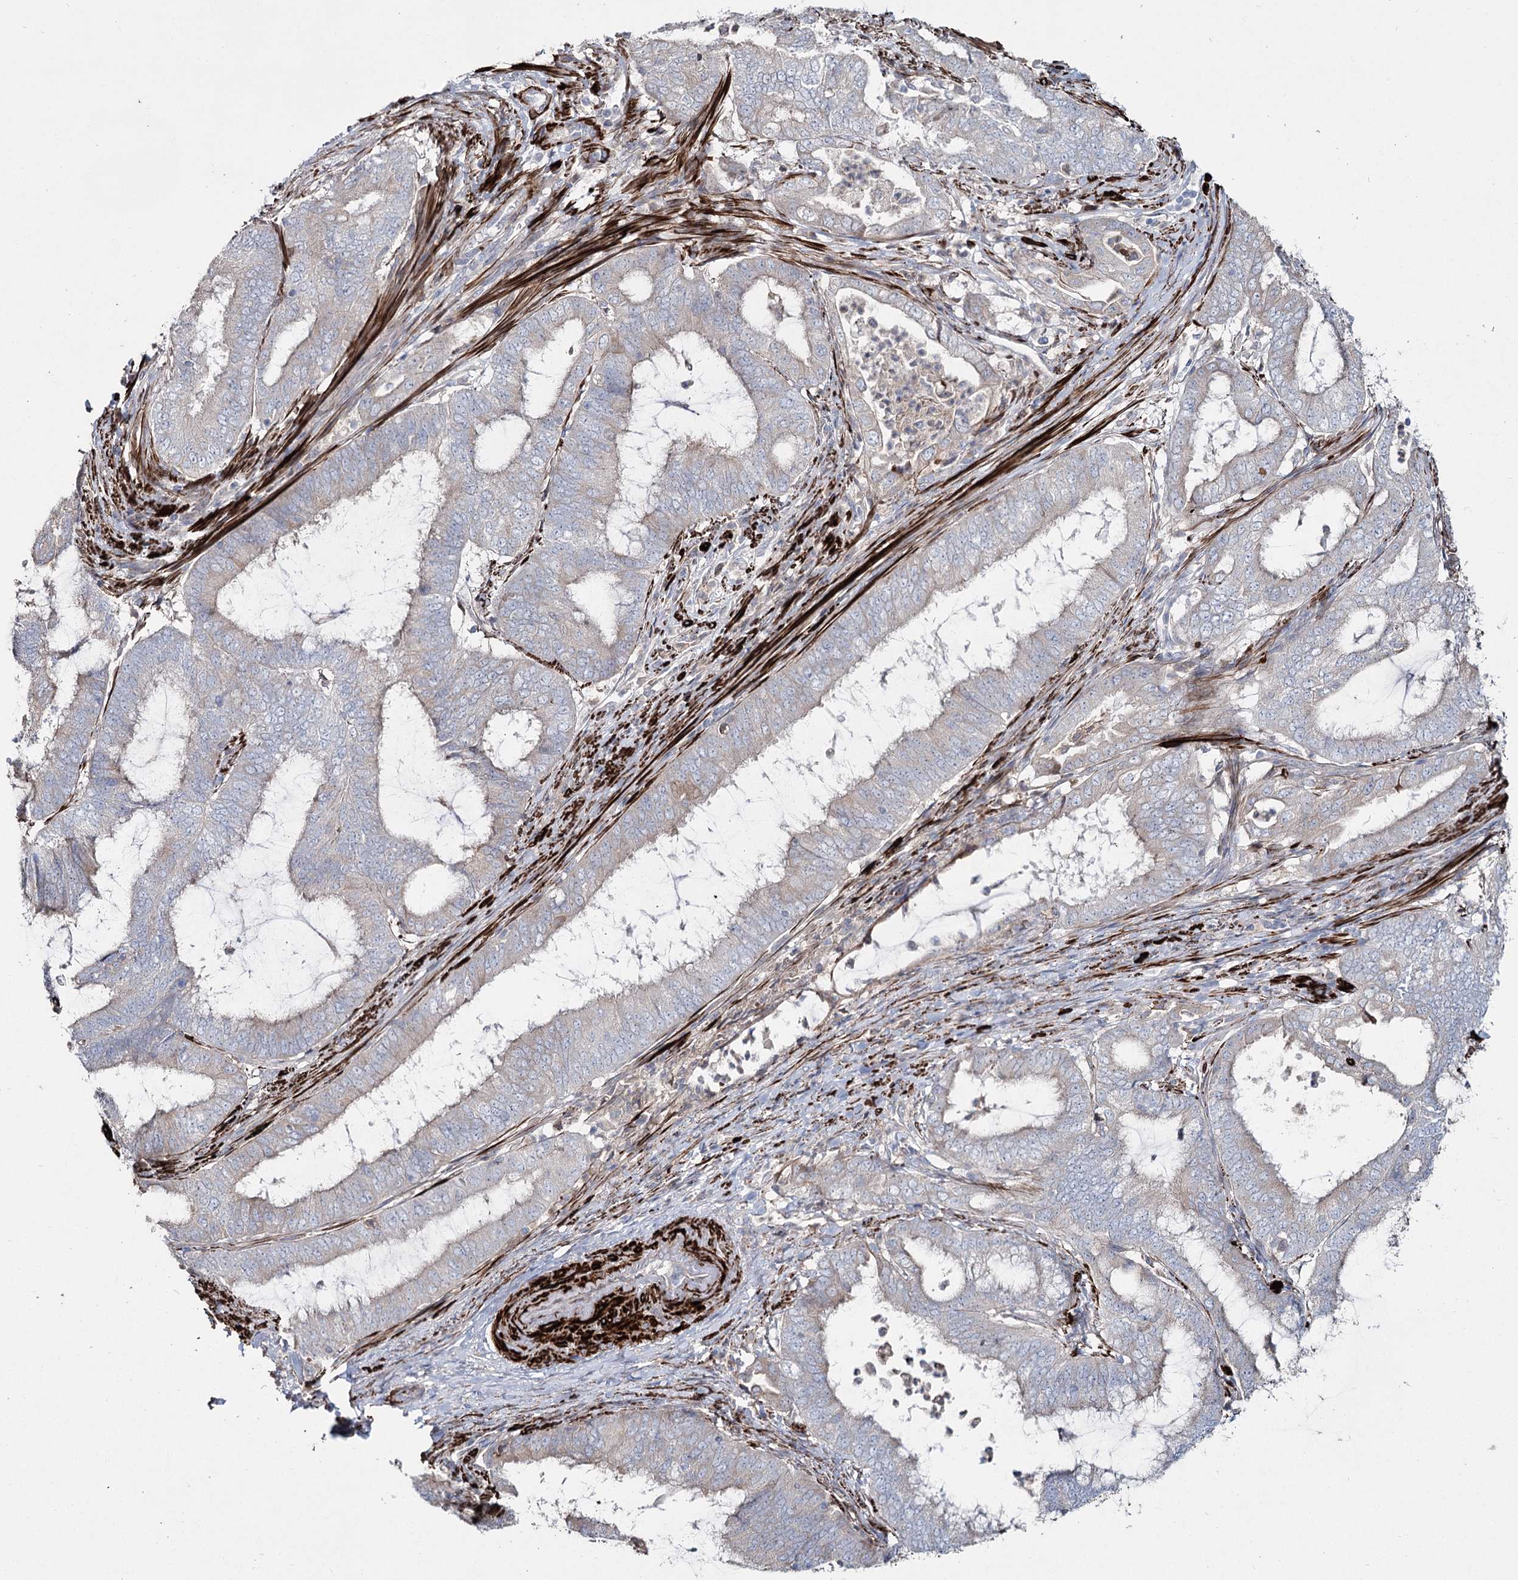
{"staining": {"intensity": "negative", "quantity": "none", "location": "none"}, "tissue": "endometrial cancer", "cell_type": "Tumor cells", "image_type": "cancer", "snomed": [{"axis": "morphology", "description": "Adenocarcinoma, NOS"}, {"axis": "topography", "description": "Endometrium"}], "caption": "This image is of endometrial adenocarcinoma stained with immunohistochemistry to label a protein in brown with the nuclei are counter-stained blue. There is no positivity in tumor cells.", "gene": "SUMF1", "patient": {"sex": "female", "age": 51}}